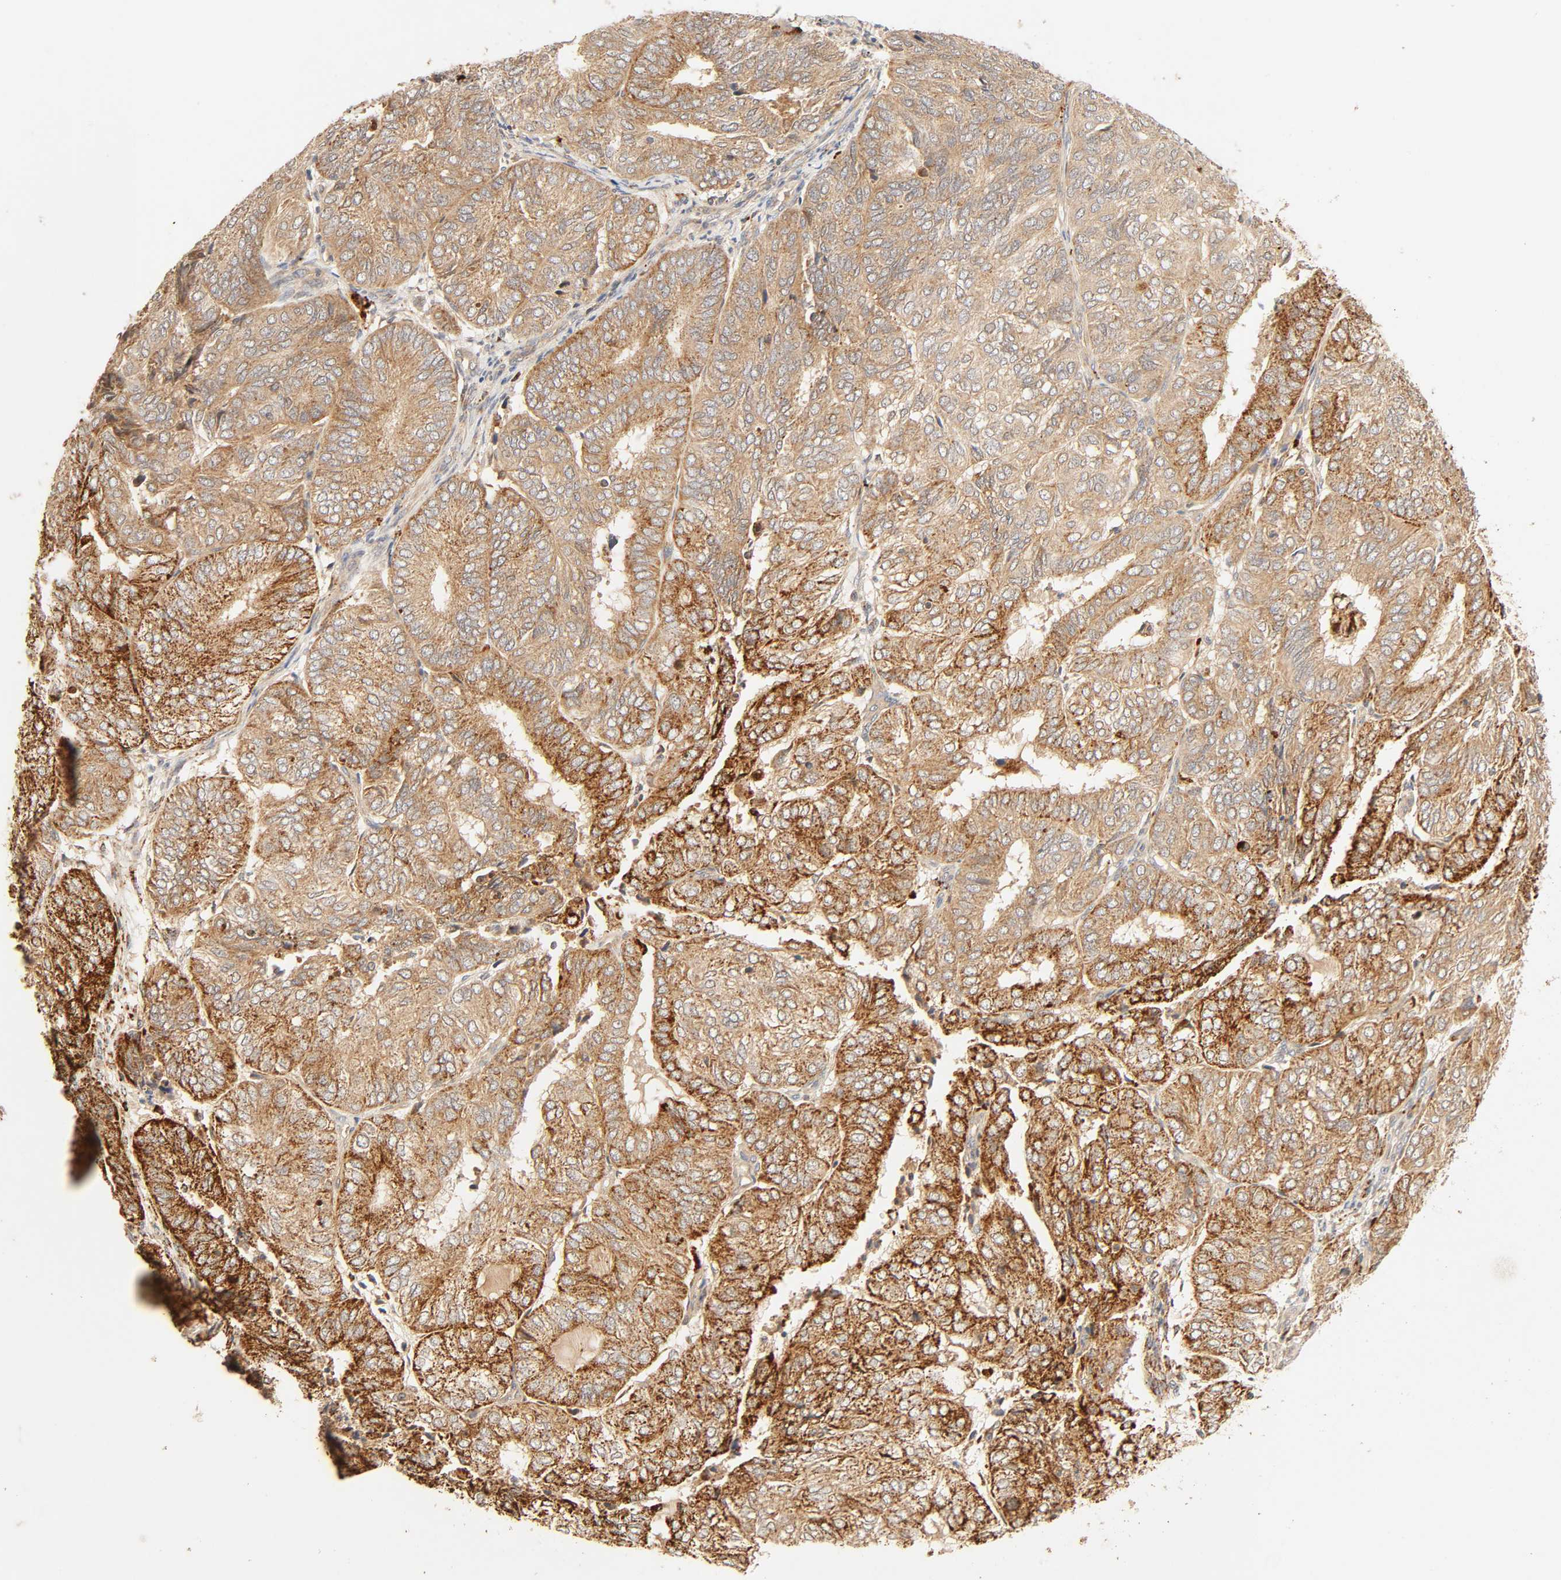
{"staining": {"intensity": "strong", "quantity": ">75%", "location": "cytoplasmic/membranous"}, "tissue": "endometrial cancer", "cell_type": "Tumor cells", "image_type": "cancer", "snomed": [{"axis": "morphology", "description": "Adenocarcinoma, NOS"}, {"axis": "topography", "description": "Uterus"}], "caption": "This image shows endometrial cancer stained with immunohistochemistry (IHC) to label a protein in brown. The cytoplasmic/membranous of tumor cells show strong positivity for the protein. Nuclei are counter-stained blue.", "gene": "MAPK6", "patient": {"sex": "female", "age": 60}}